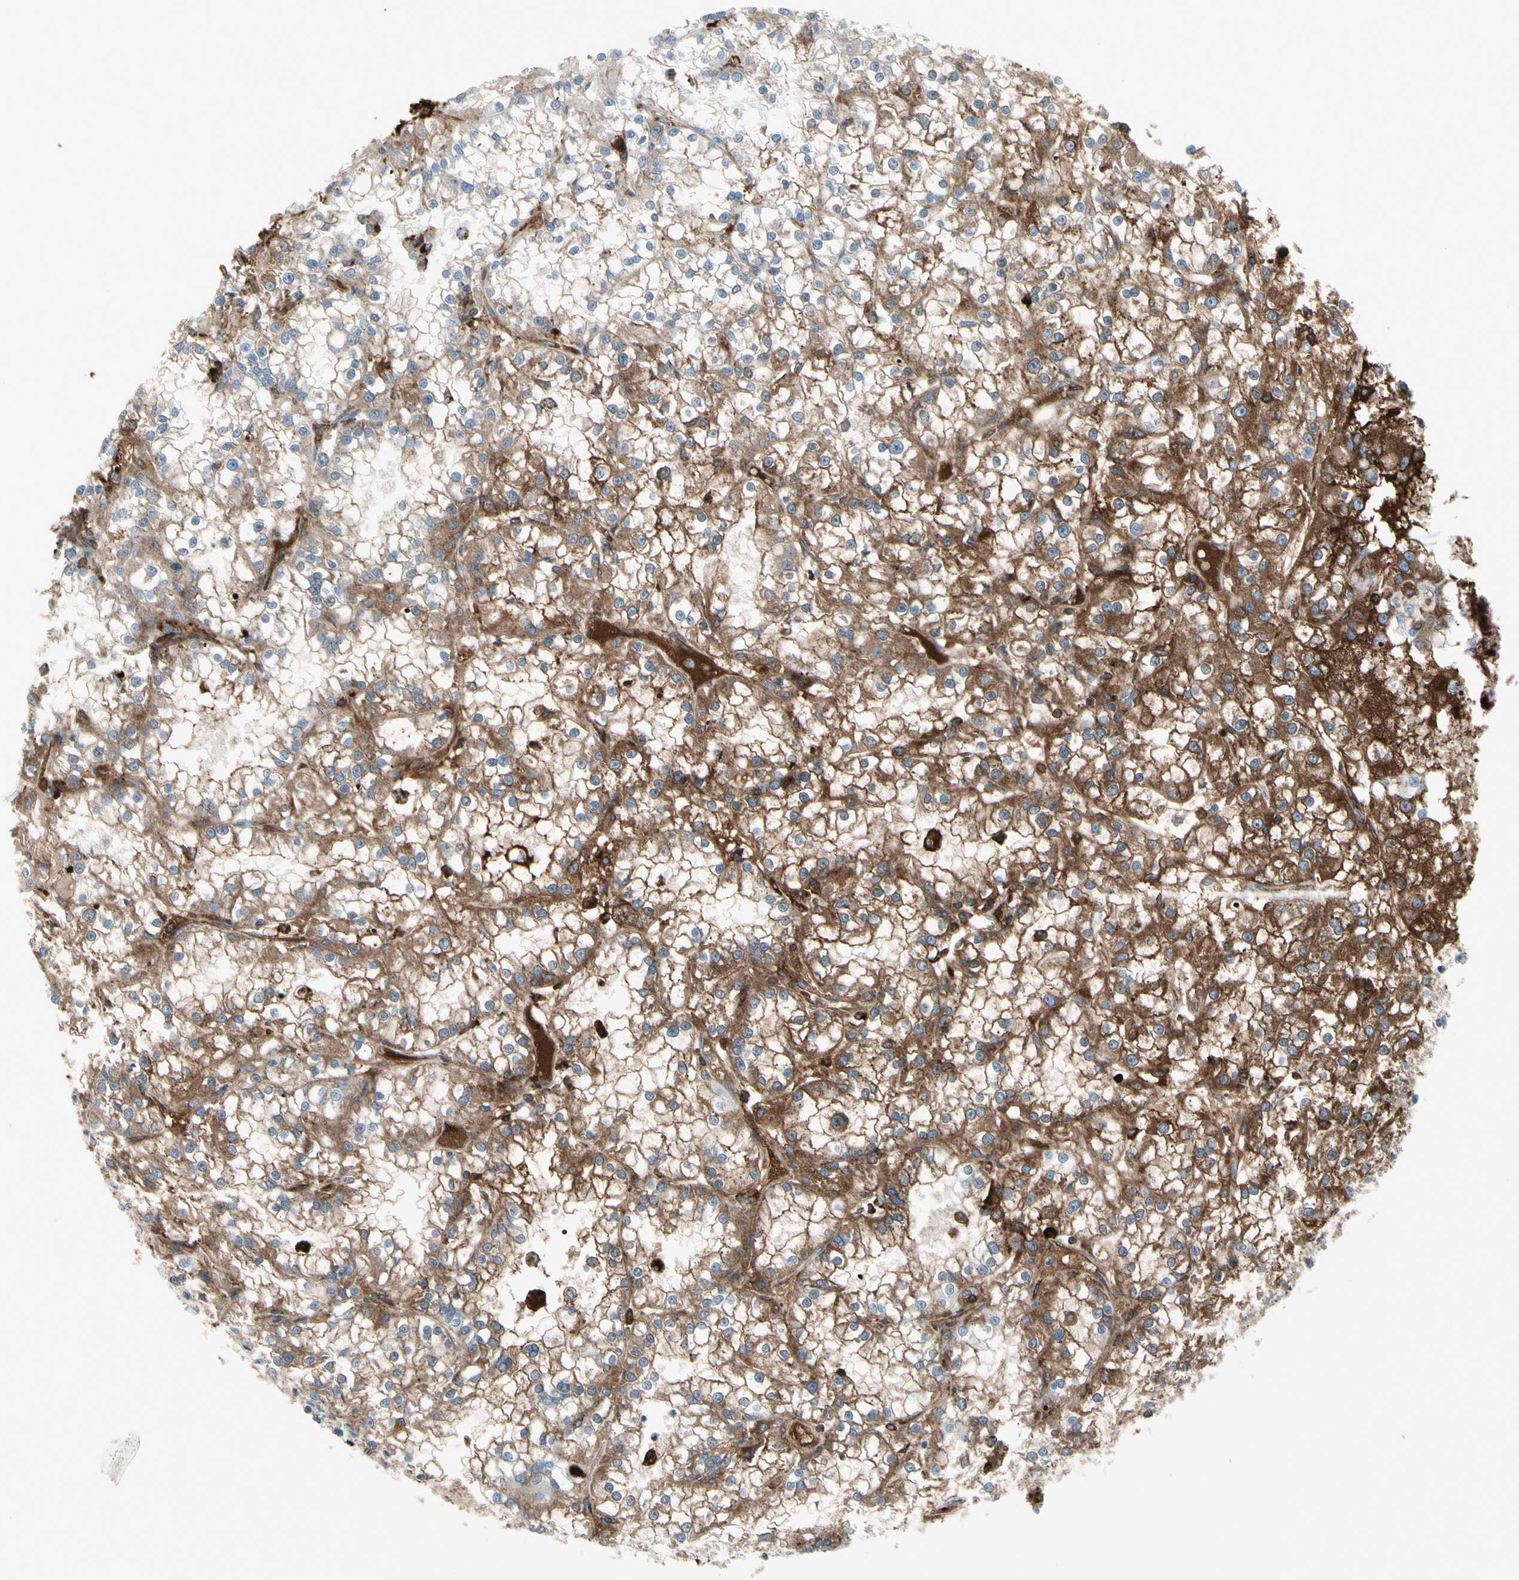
{"staining": {"intensity": "moderate", "quantity": ">75%", "location": "cytoplasmic/membranous"}, "tissue": "renal cancer", "cell_type": "Tumor cells", "image_type": "cancer", "snomed": [{"axis": "morphology", "description": "Adenocarcinoma, NOS"}, {"axis": "topography", "description": "Kidney"}], "caption": "Immunohistochemistry (IHC) staining of adenocarcinoma (renal), which demonstrates medium levels of moderate cytoplasmic/membranous staining in about >75% of tumor cells indicating moderate cytoplasmic/membranous protein expression. The staining was performed using DAB (3,3'-diaminobenzidine) (brown) for protein detection and nuclei were counterstained in hematoxylin (blue).", "gene": "IGHG1", "patient": {"sex": "female", "age": 52}}